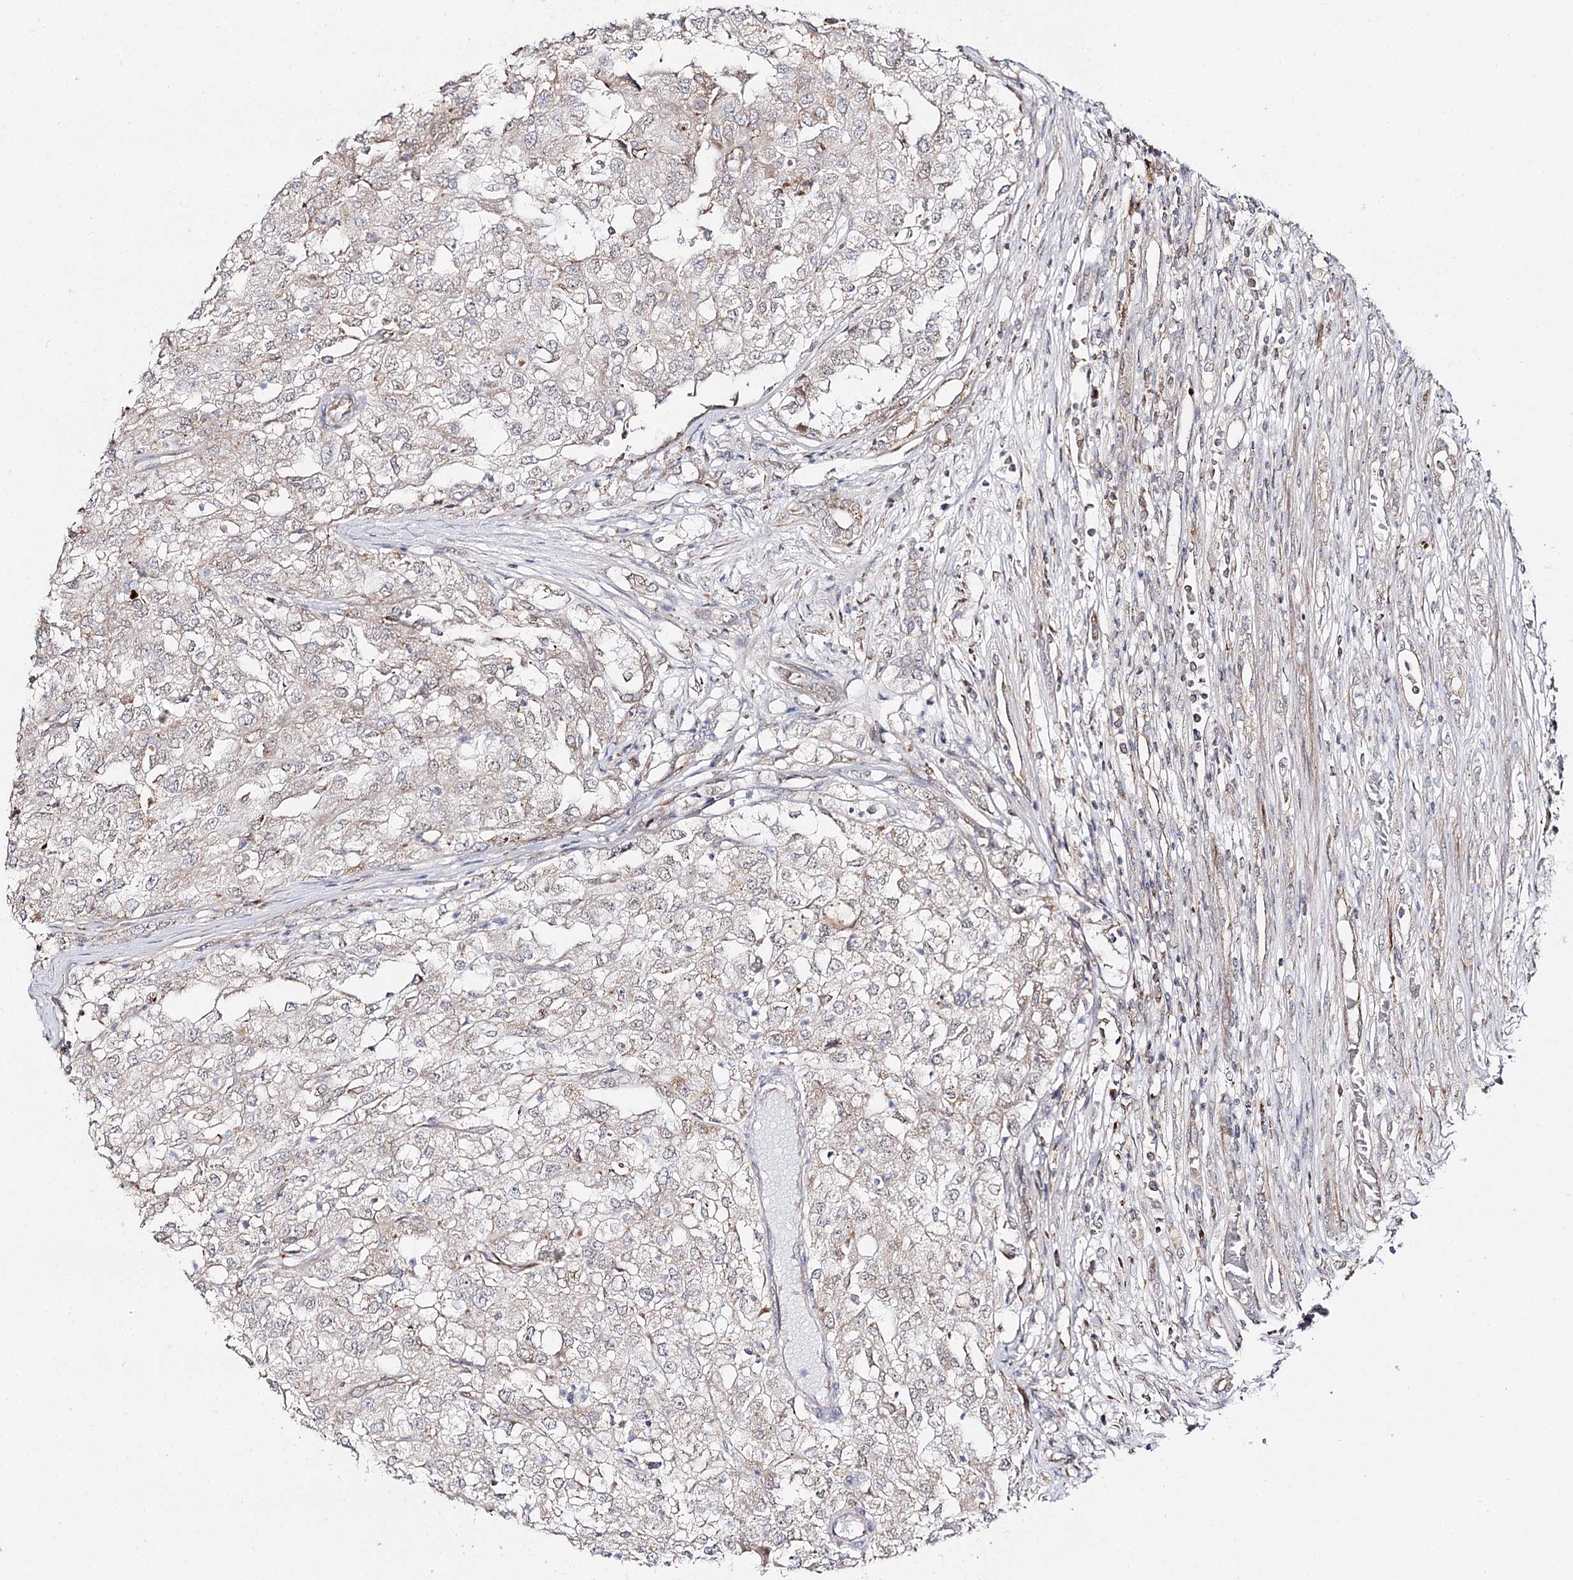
{"staining": {"intensity": "weak", "quantity": "<25%", "location": "cytoplasmic/membranous"}, "tissue": "renal cancer", "cell_type": "Tumor cells", "image_type": "cancer", "snomed": [{"axis": "morphology", "description": "Adenocarcinoma, NOS"}, {"axis": "topography", "description": "Kidney"}], "caption": "This is an IHC image of renal cancer (adenocarcinoma). There is no positivity in tumor cells.", "gene": "CBR4", "patient": {"sex": "female", "age": 54}}